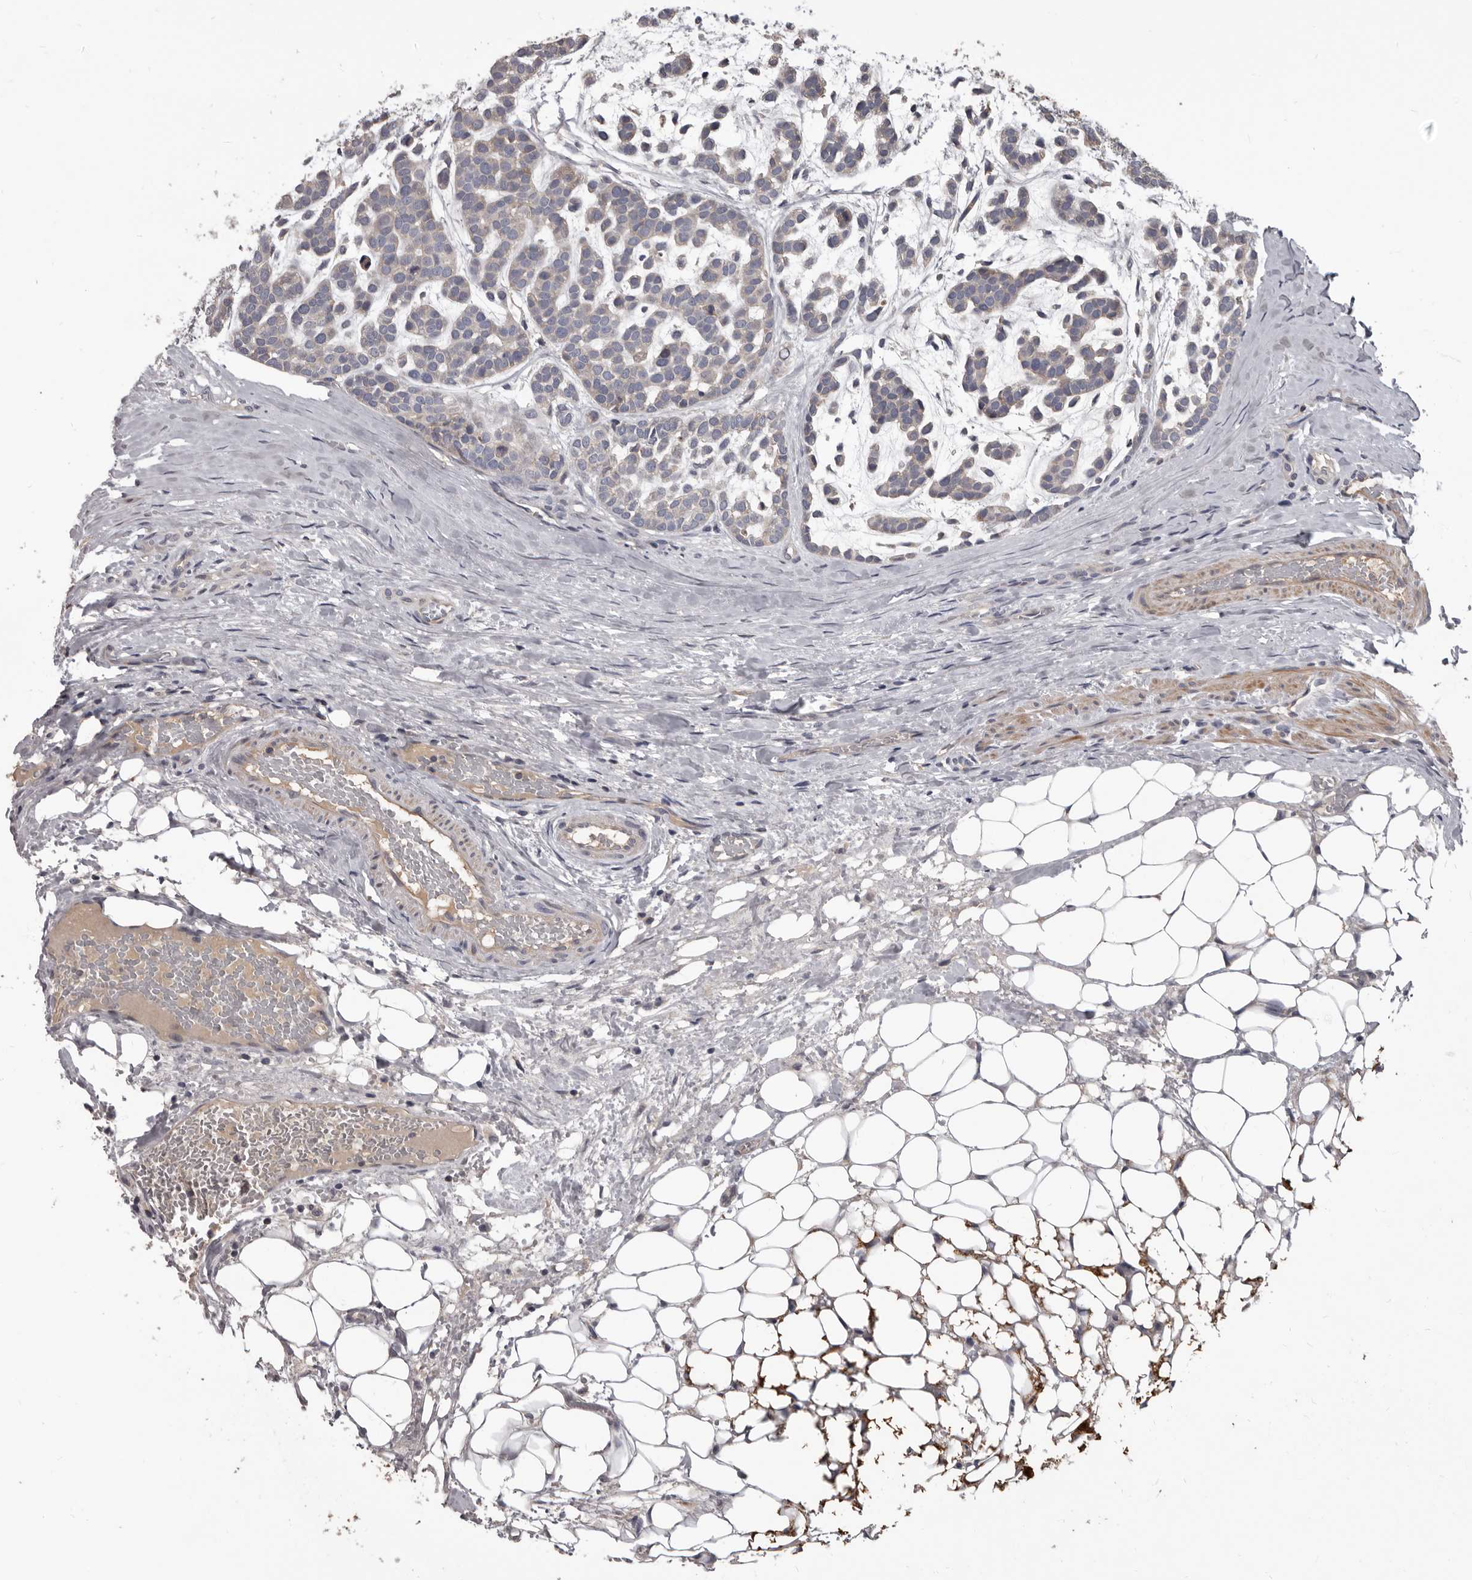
{"staining": {"intensity": "weak", "quantity": "<25%", "location": "cytoplasmic/membranous"}, "tissue": "head and neck cancer", "cell_type": "Tumor cells", "image_type": "cancer", "snomed": [{"axis": "morphology", "description": "Adenocarcinoma, NOS"}, {"axis": "morphology", "description": "Adenoma, NOS"}, {"axis": "topography", "description": "Head-Neck"}], "caption": "Tumor cells show no significant protein positivity in head and neck adenoma.", "gene": "ALDH5A1", "patient": {"sex": "female", "age": 55}}